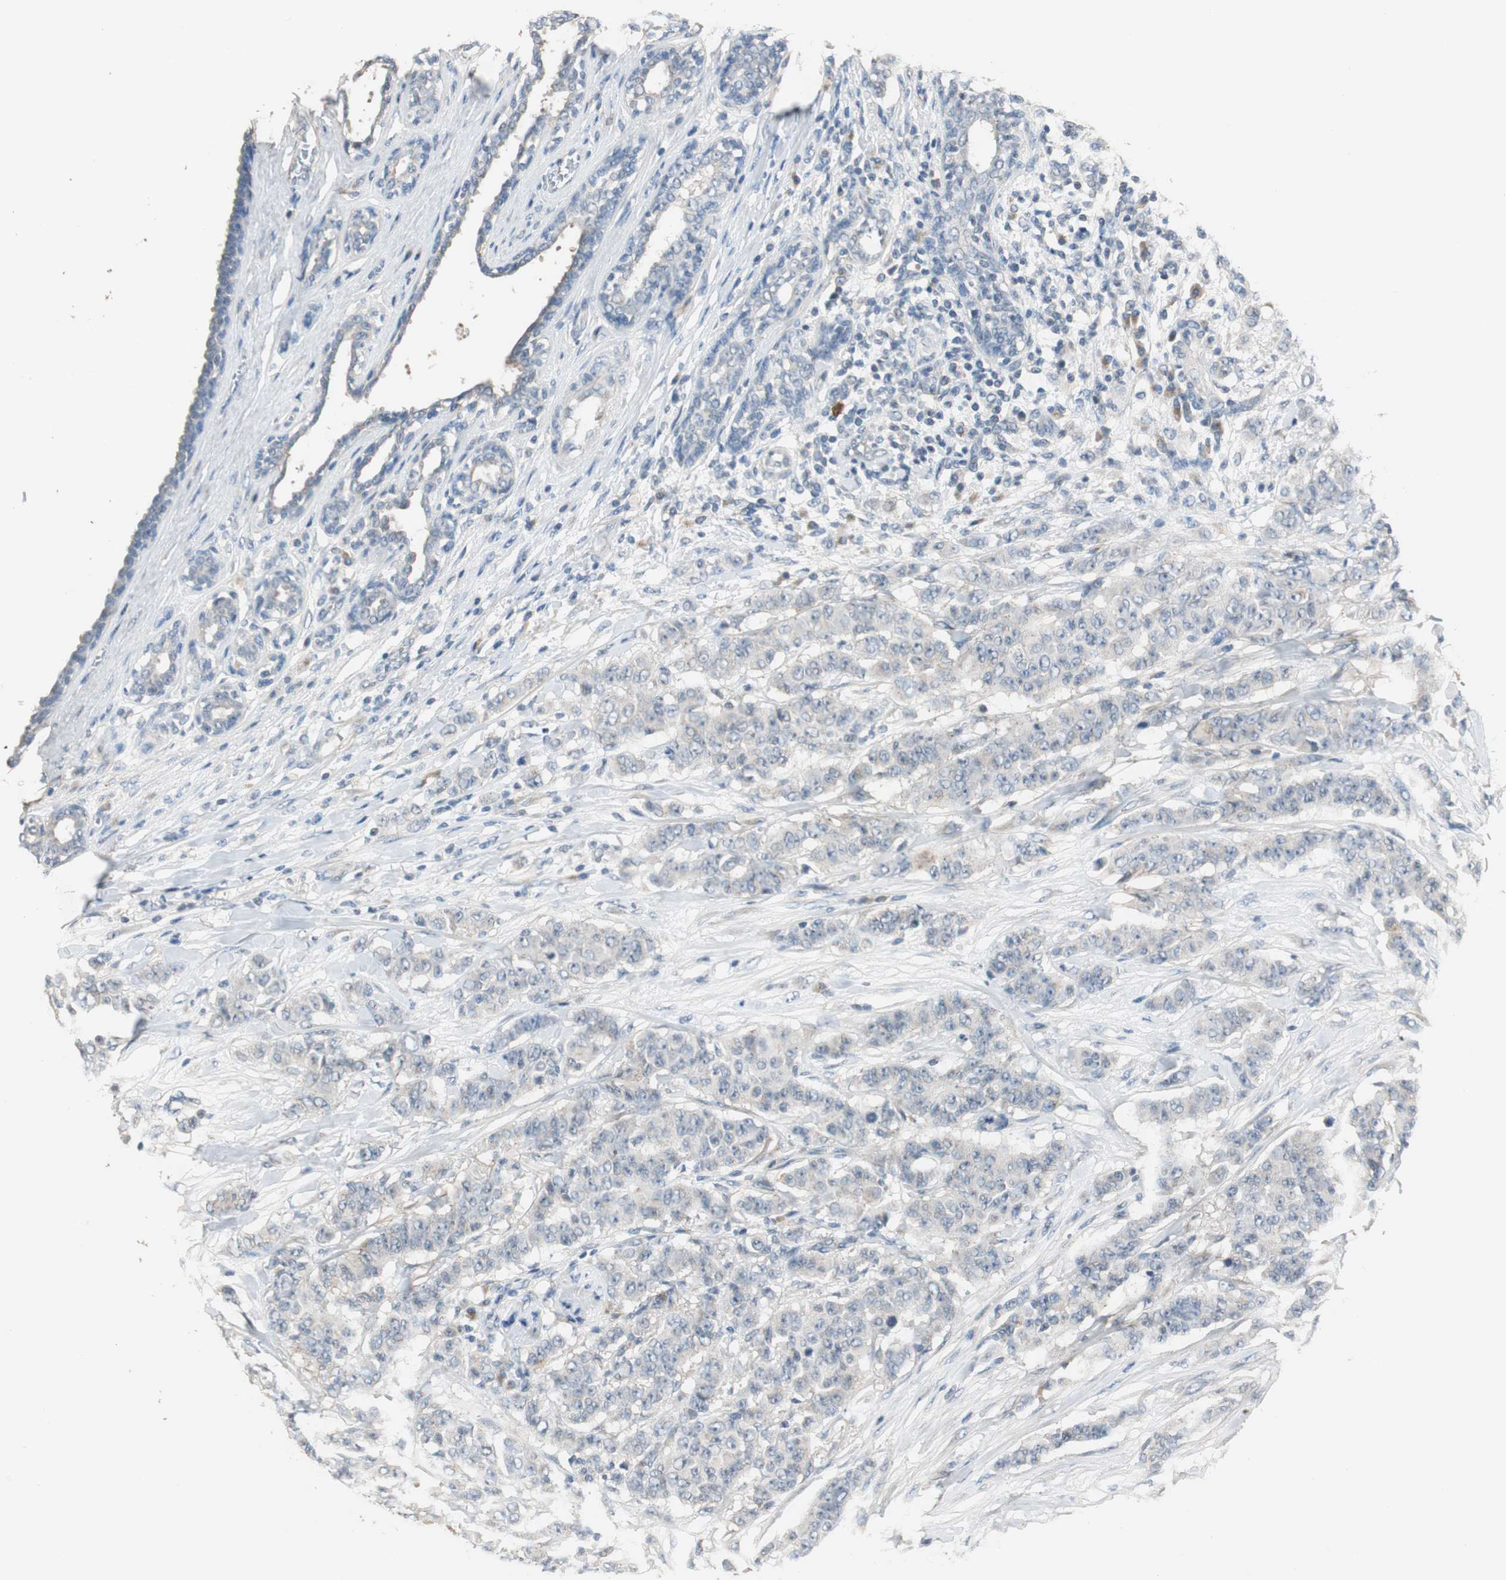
{"staining": {"intensity": "weak", "quantity": "<25%", "location": "cytoplasmic/membranous"}, "tissue": "breast cancer", "cell_type": "Tumor cells", "image_type": "cancer", "snomed": [{"axis": "morphology", "description": "Duct carcinoma"}, {"axis": "topography", "description": "Breast"}], "caption": "Immunohistochemistry micrograph of neoplastic tissue: human breast cancer stained with DAB (3,3'-diaminobenzidine) exhibits no significant protein staining in tumor cells.", "gene": "PTPRN2", "patient": {"sex": "female", "age": 40}}